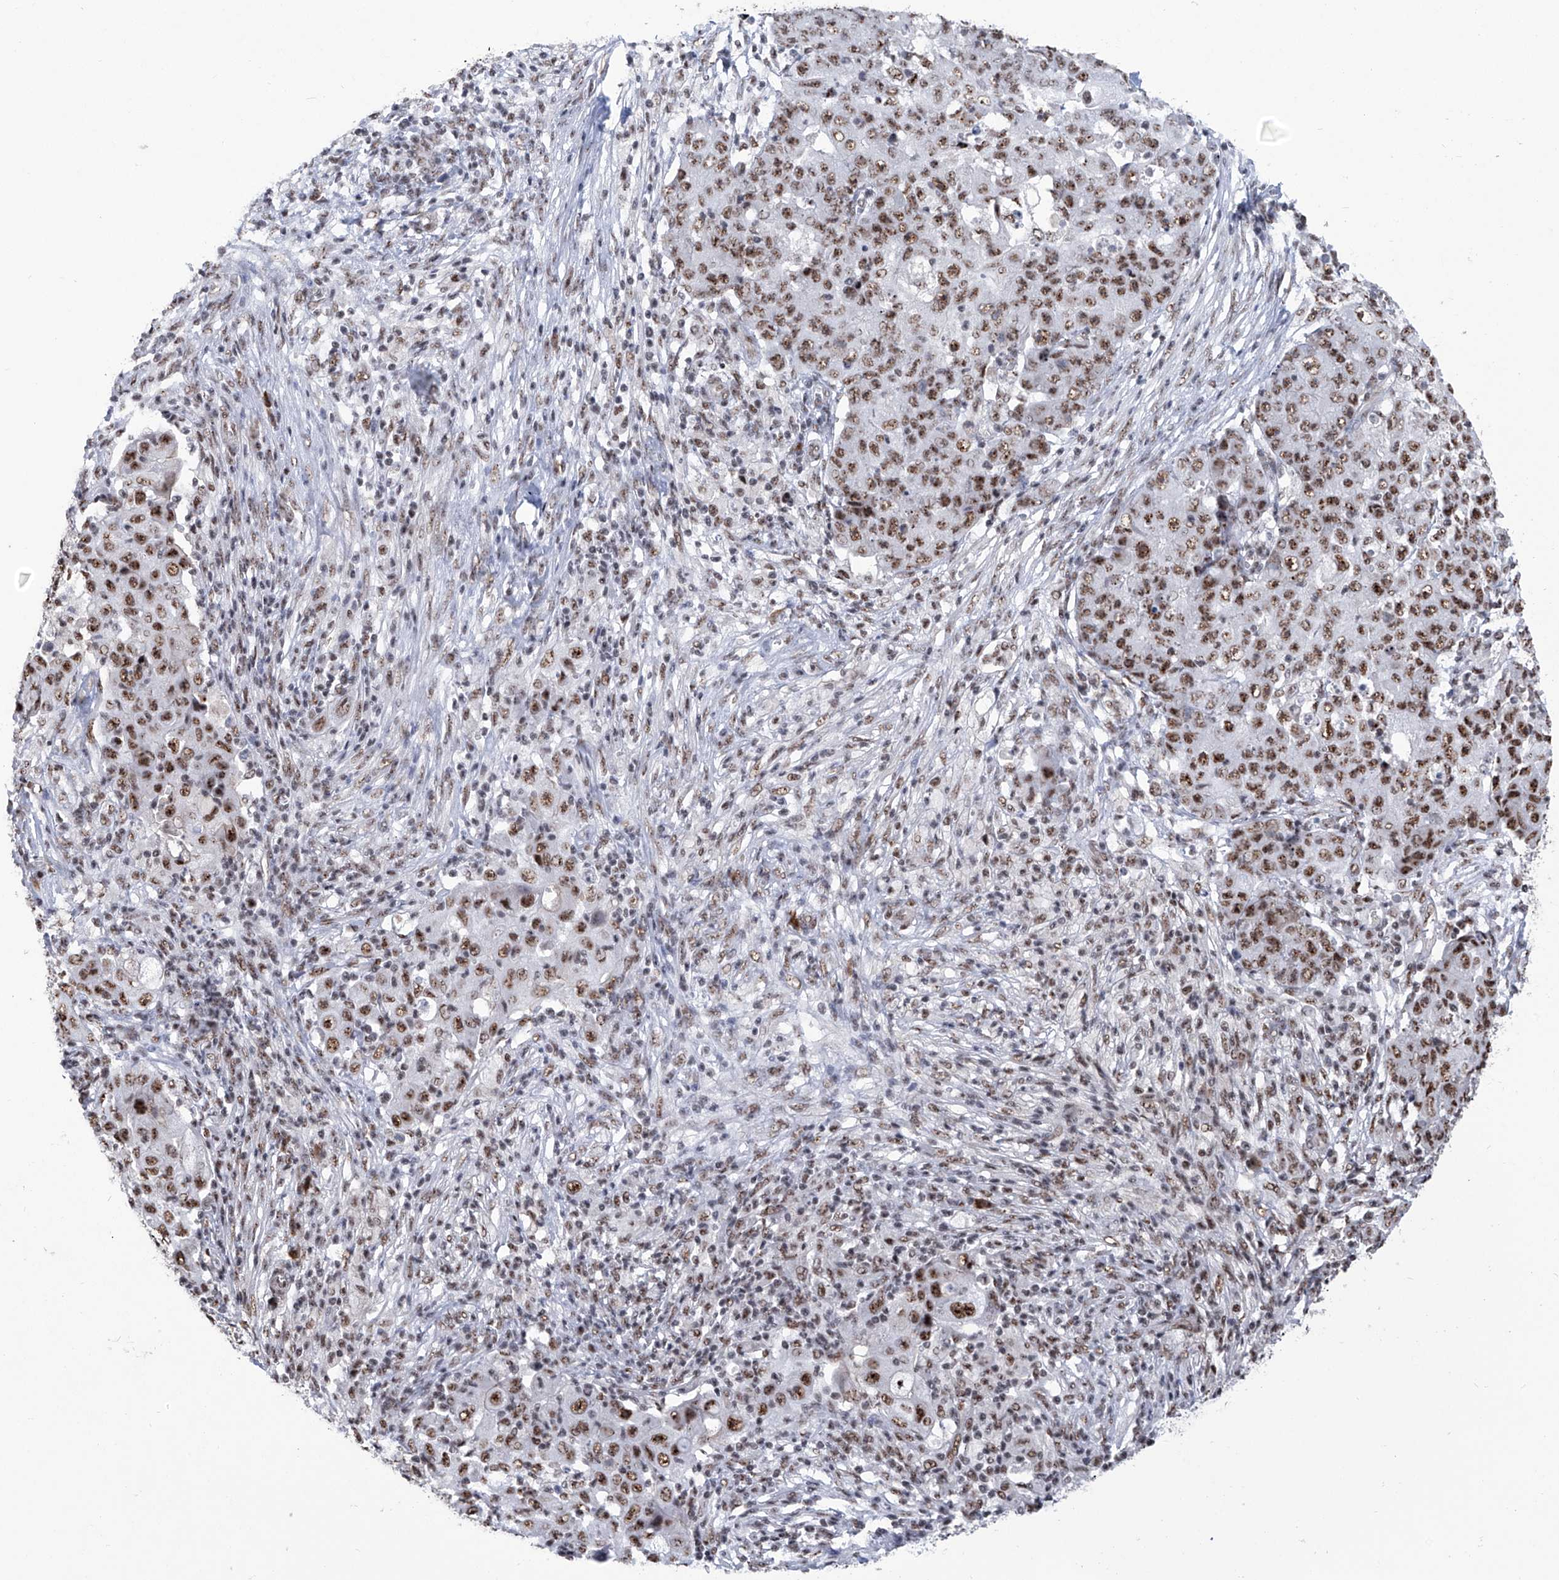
{"staining": {"intensity": "moderate", "quantity": ">75%", "location": "nuclear"}, "tissue": "ovarian cancer", "cell_type": "Tumor cells", "image_type": "cancer", "snomed": [{"axis": "morphology", "description": "Carcinoma, endometroid"}, {"axis": "topography", "description": "Ovary"}], "caption": "Immunohistochemical staining of human ovarian cancer shows moderate nuclear protein staining in about >75% of tumor cells.", "gene": "FBXL4", "patient": {"sex": "female", "age": 42}}